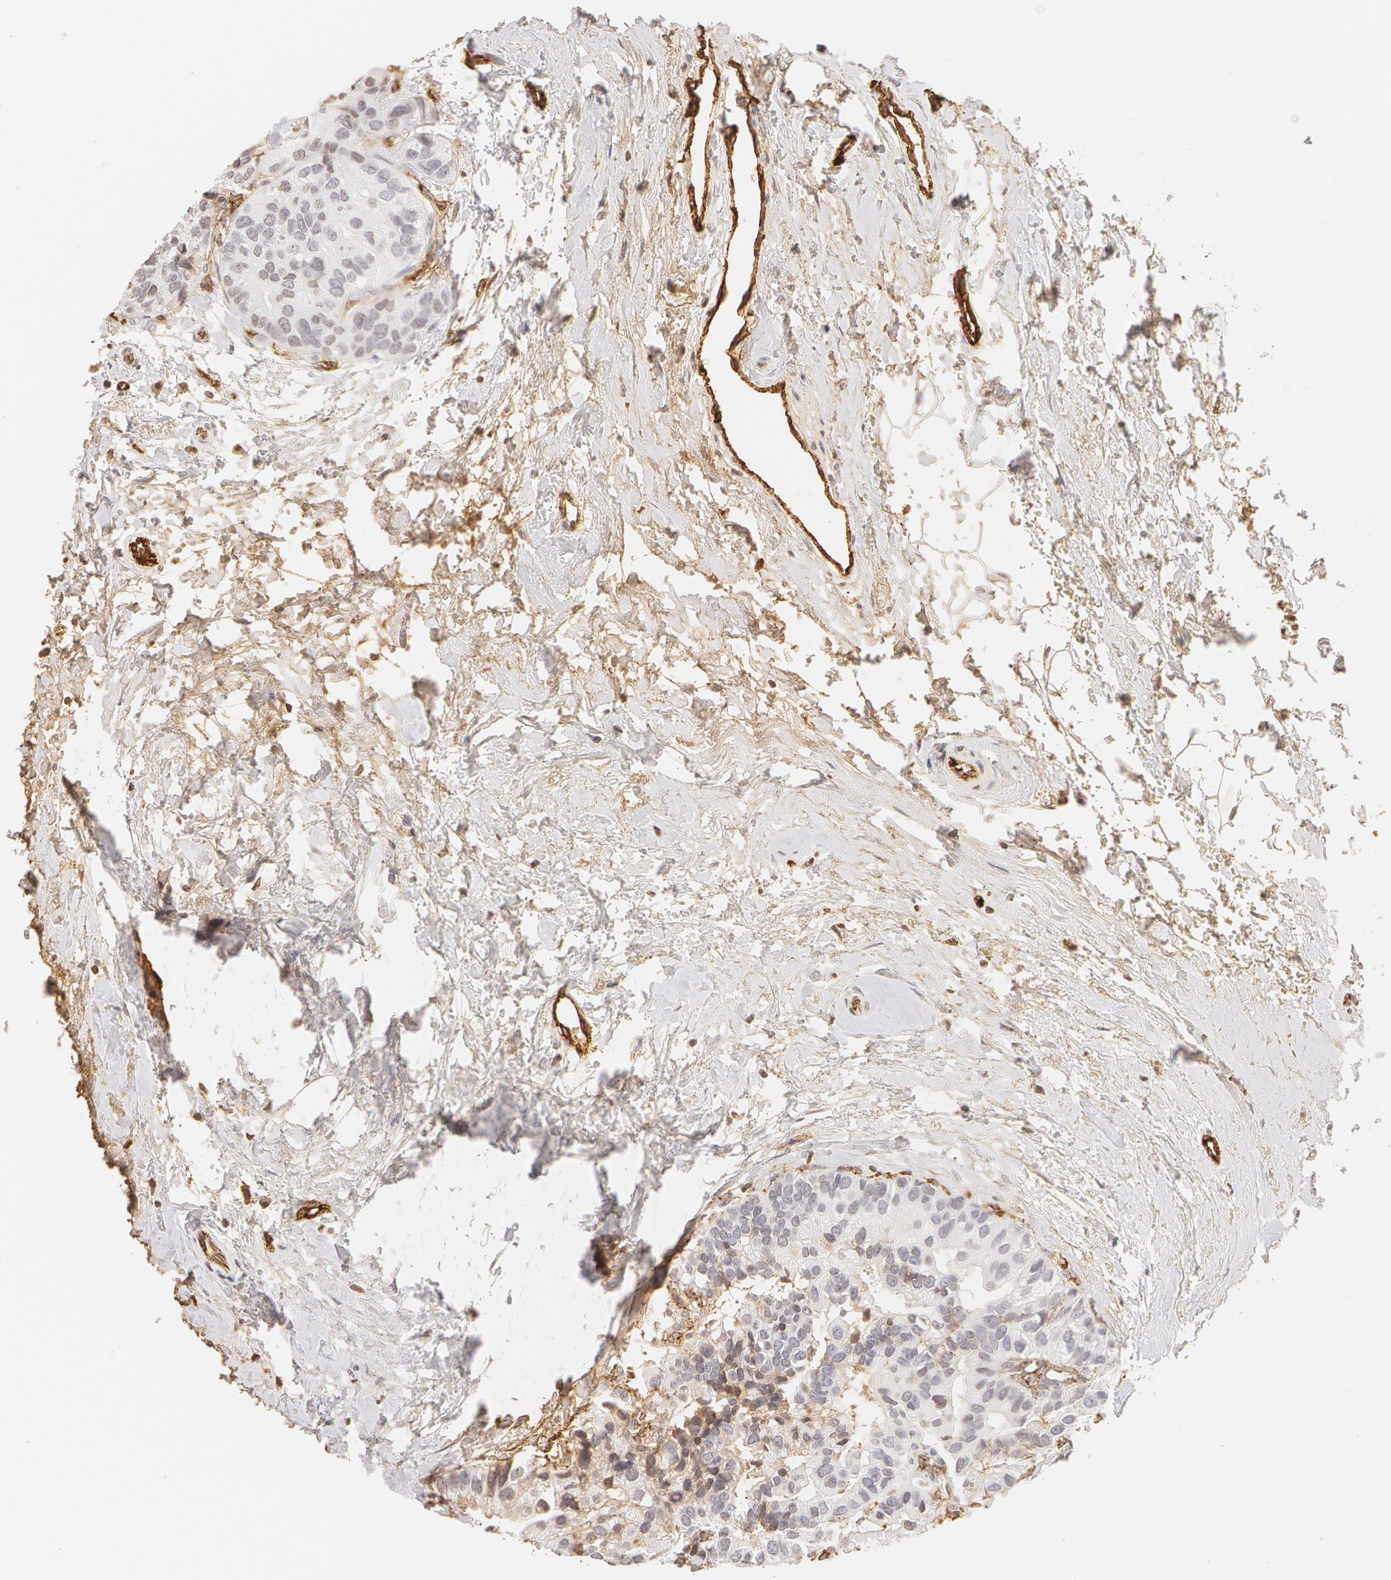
{"staining": {"intensity": "negative", "quantity": "none", "location": "none"}, "tissue": "breast cancer", "cell_type": "Tumor cells", "image_type": "cancer", "snomed": [{"axis": "morphology", "description": "Duct carcinoma"}, {"axis": "topography", "description": "Breast"}], "caption": "Breast cancer (invasive ductal carcinoma) was stained to show a protein in brown. There is no significant positivity in tumor cells.", "gene": "VWF", "patient": {"sex": "female", "age": 69}}